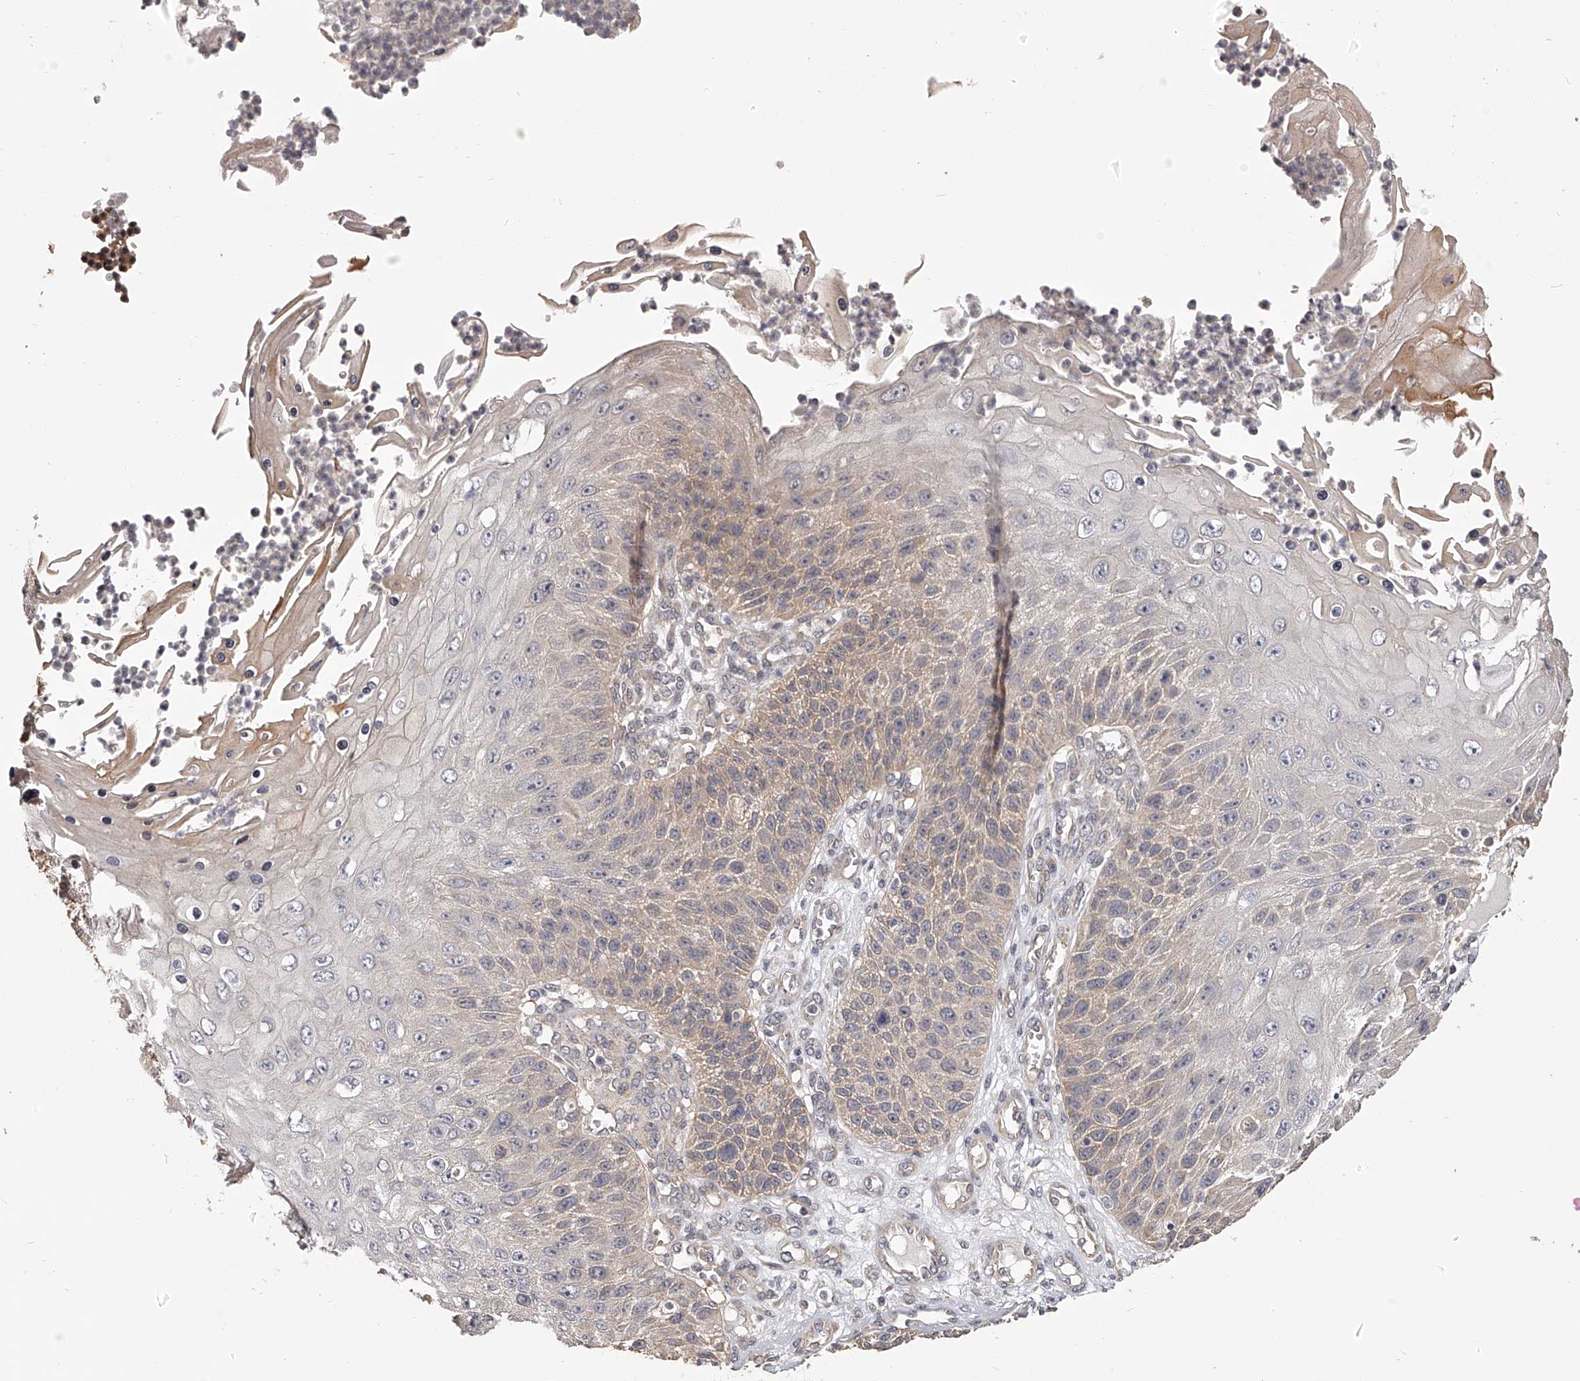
{"staining": {"intensity": "weak", "quantity": "<25%", "location": "cytoplasmic/membranous"}, "tissue": "skin cancer", "cell_type": "Tumor cells", "image_type": "cancer", "snomed": [{"axis": "morphology", "description": "Squamous cell carcinoma, NOS"}, {"axis": "topography", "description": "Skin"}], "caption": "This is a image of immunohistochemistry staining of skin cancer, which shows no staining in tumor cells.", "gene": "ZNF582", "patient": {"sex": "female", "age": 88}}